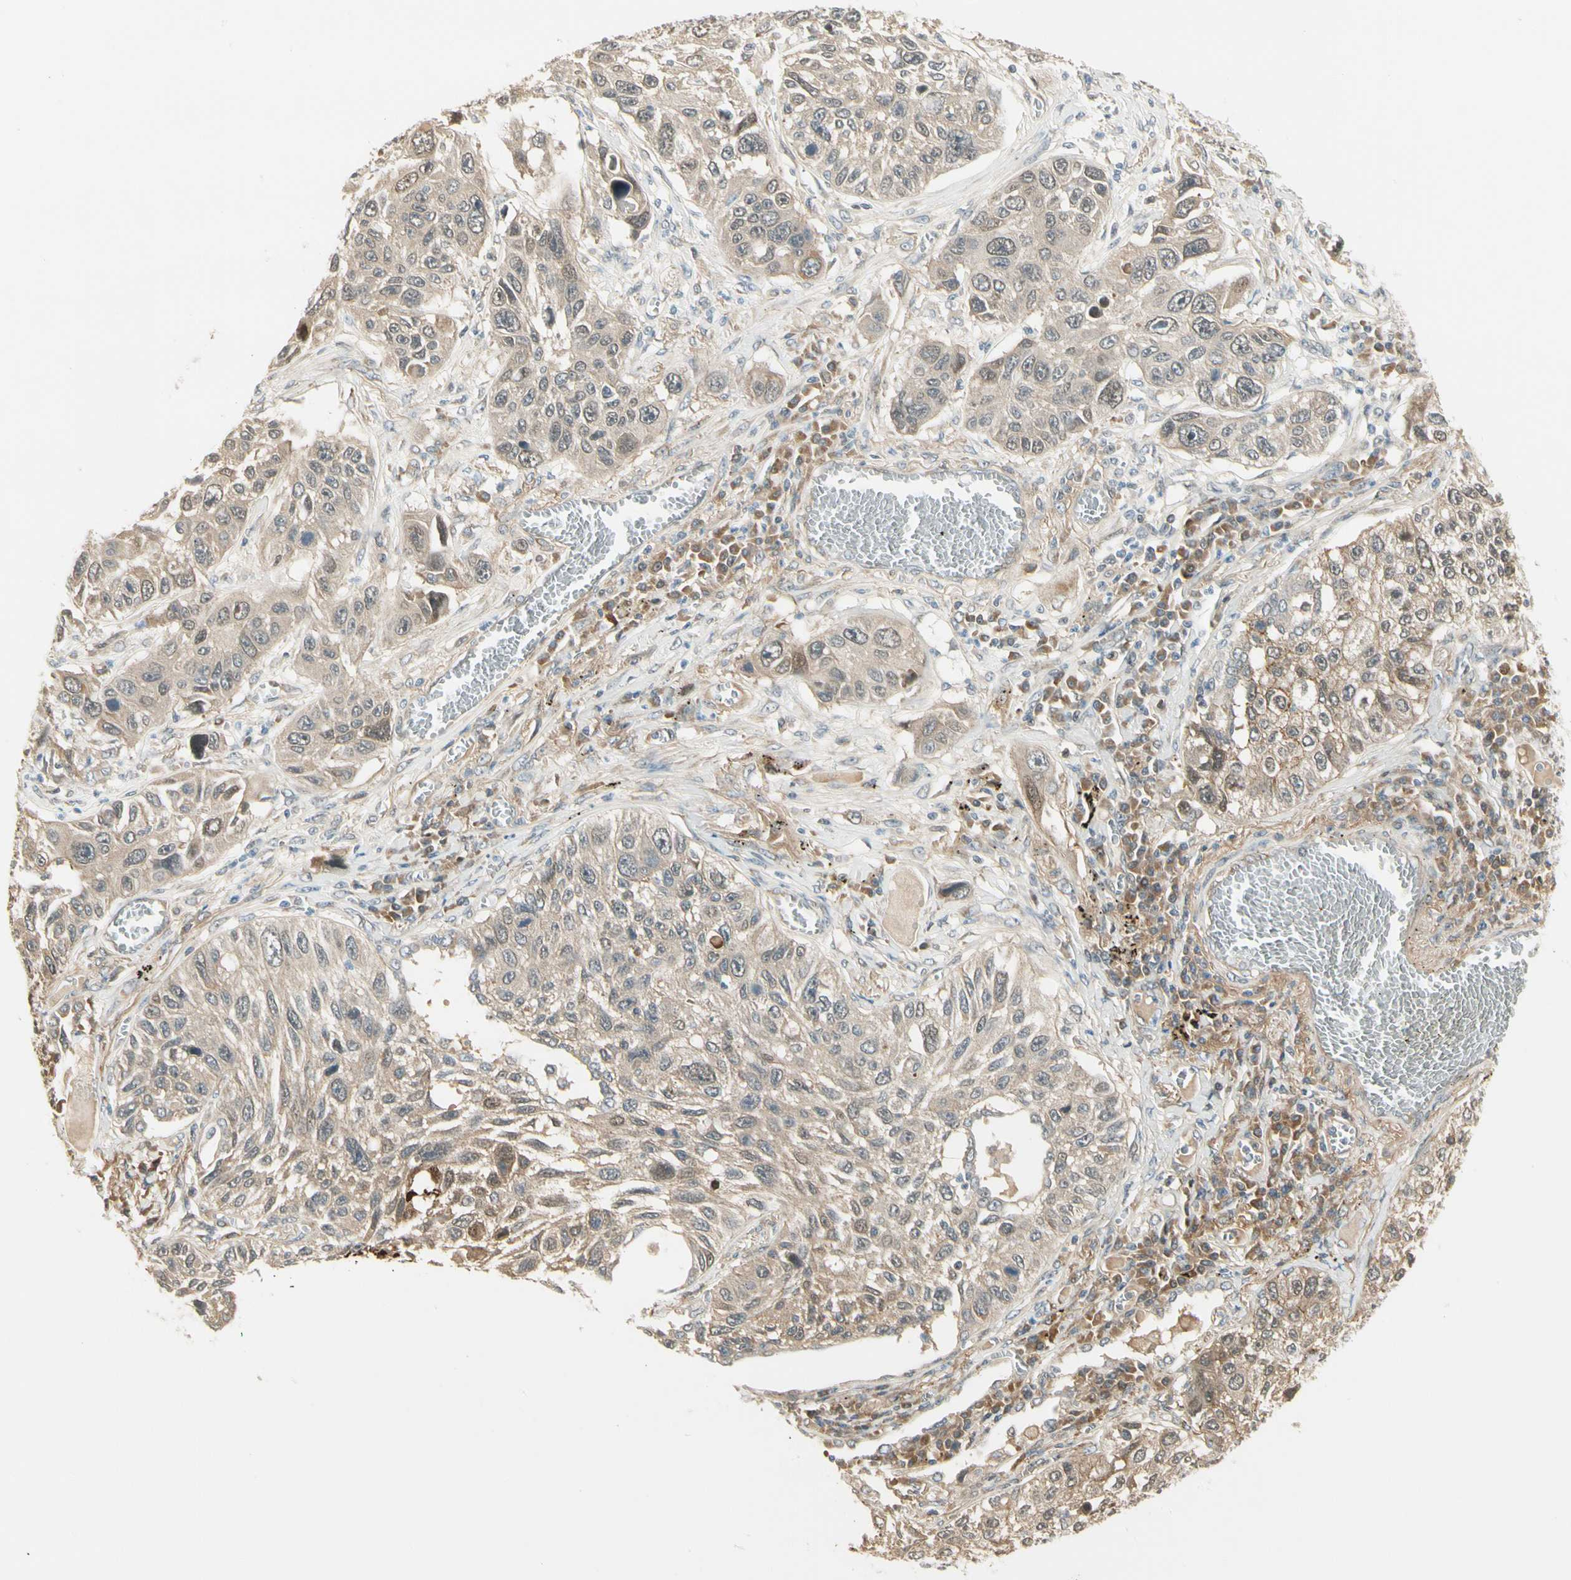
{"staining": {"intensity": "negative", "quantity": "none", "location": "none"}, "tissue": "lung cancer", "cell_type": "Tumor cells", "image_type": "cancer", "snomed": [{"axis": "morphology", "description": "Squamous cell carcinoma, NOS"}, {"axis": "topography", "description": "Lung"}], "caption": "Immunohistochemical staining of human lung squamous cell carcinoma demonstrates no significant positivity in tumor cells.", "gene": "EPHB3", "patient": {"sex": "male", "age": 71}}